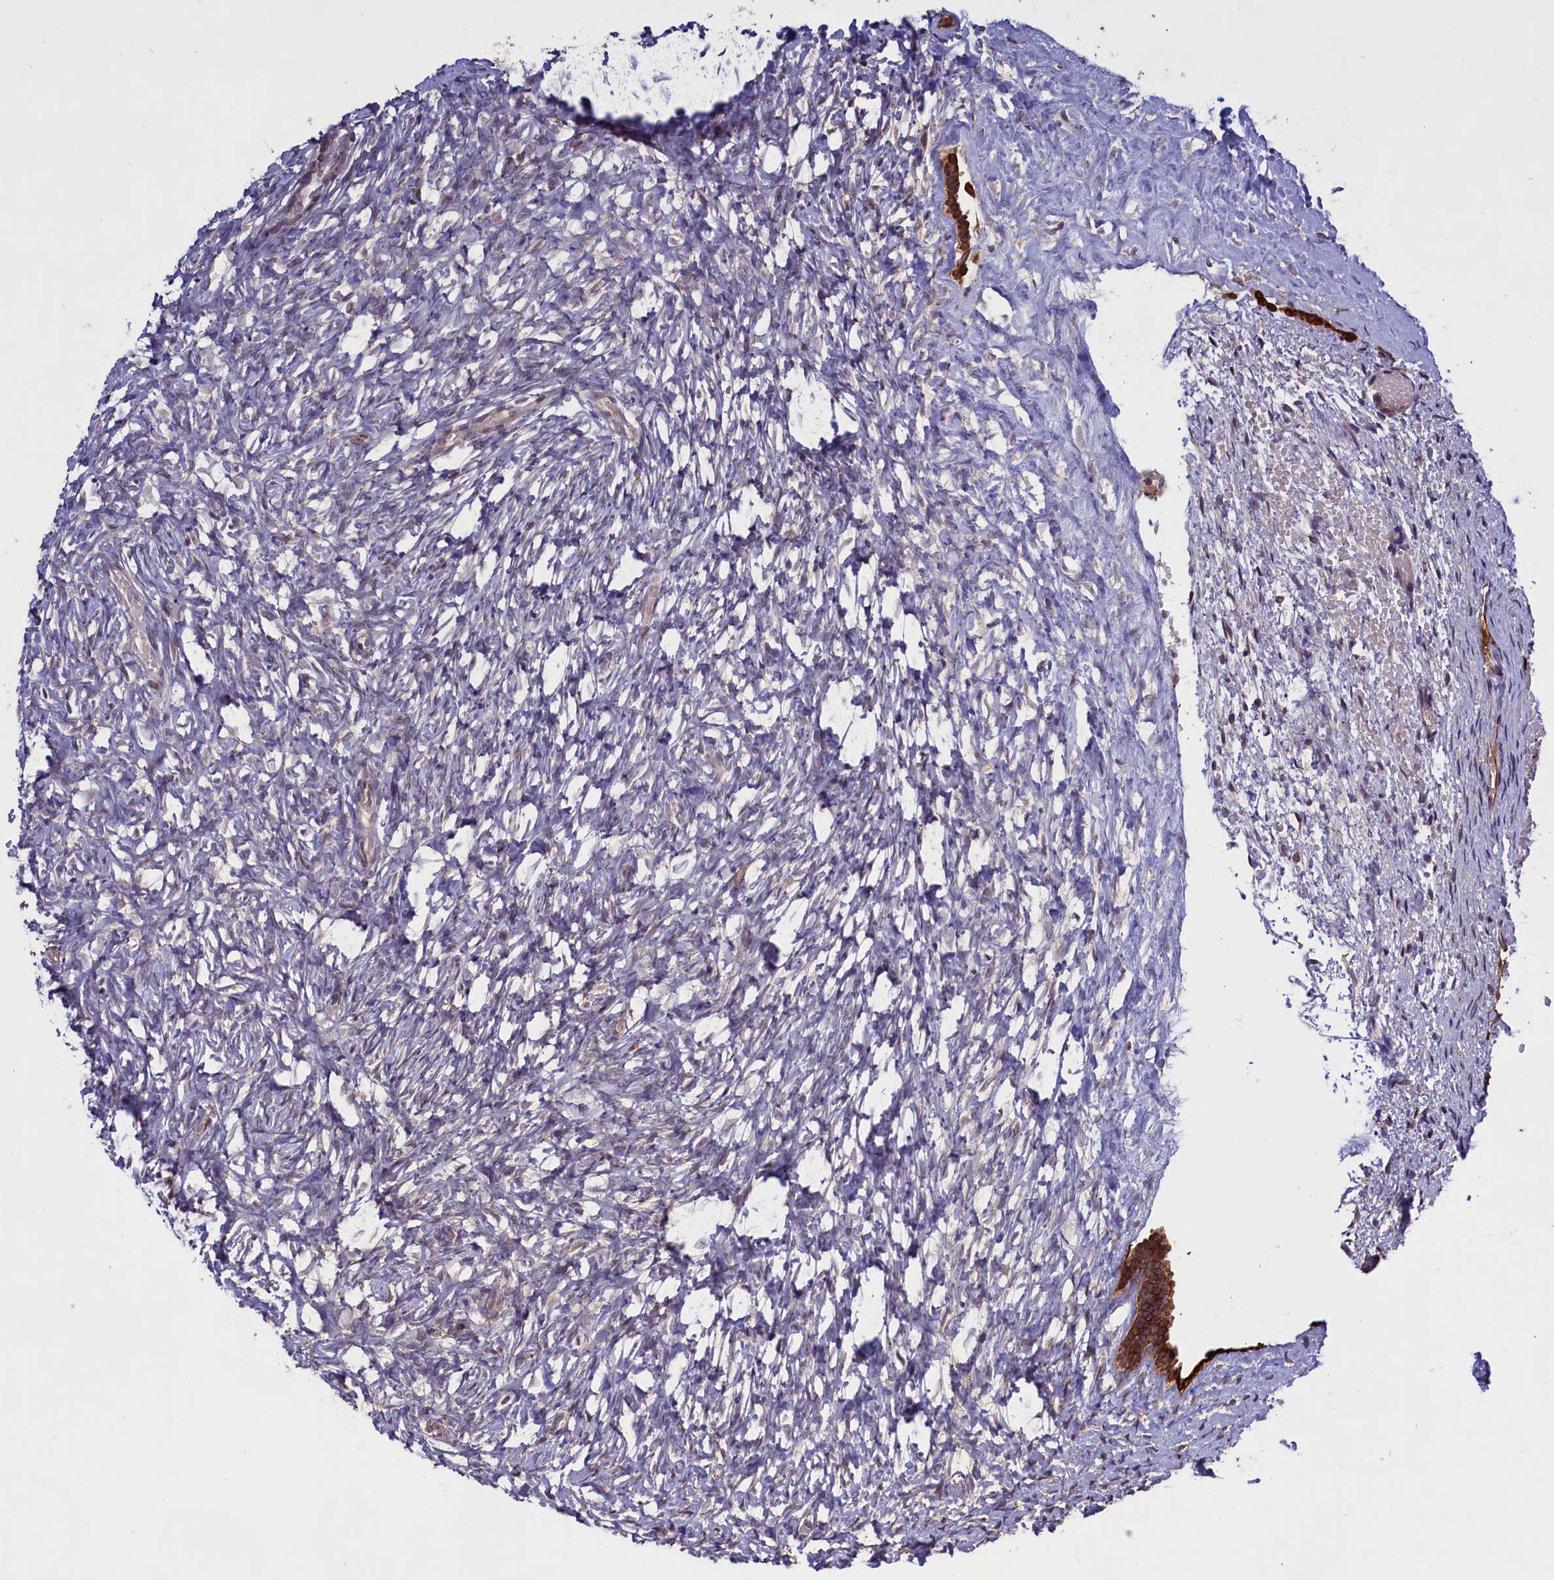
{"staining": {"intensity": "strong", "quantity": ">75%", "location": "cytoplasmic/membranous"}, "tissue": "ovary", "cell_type": "Follicle cells", "image_type": "normal", "snomed": [{"axis": "morphology", "description": "Normal tissue, NOS"}, {"axis": "topography", "description": "Ovary"}], "caption": "An image of human ovary stained for a protein exhibits strong cytoplasmic/membranous brown staining in follicle cells.", "gene": "DENND1B", "patient": {"sex": "female", "age": 35}}